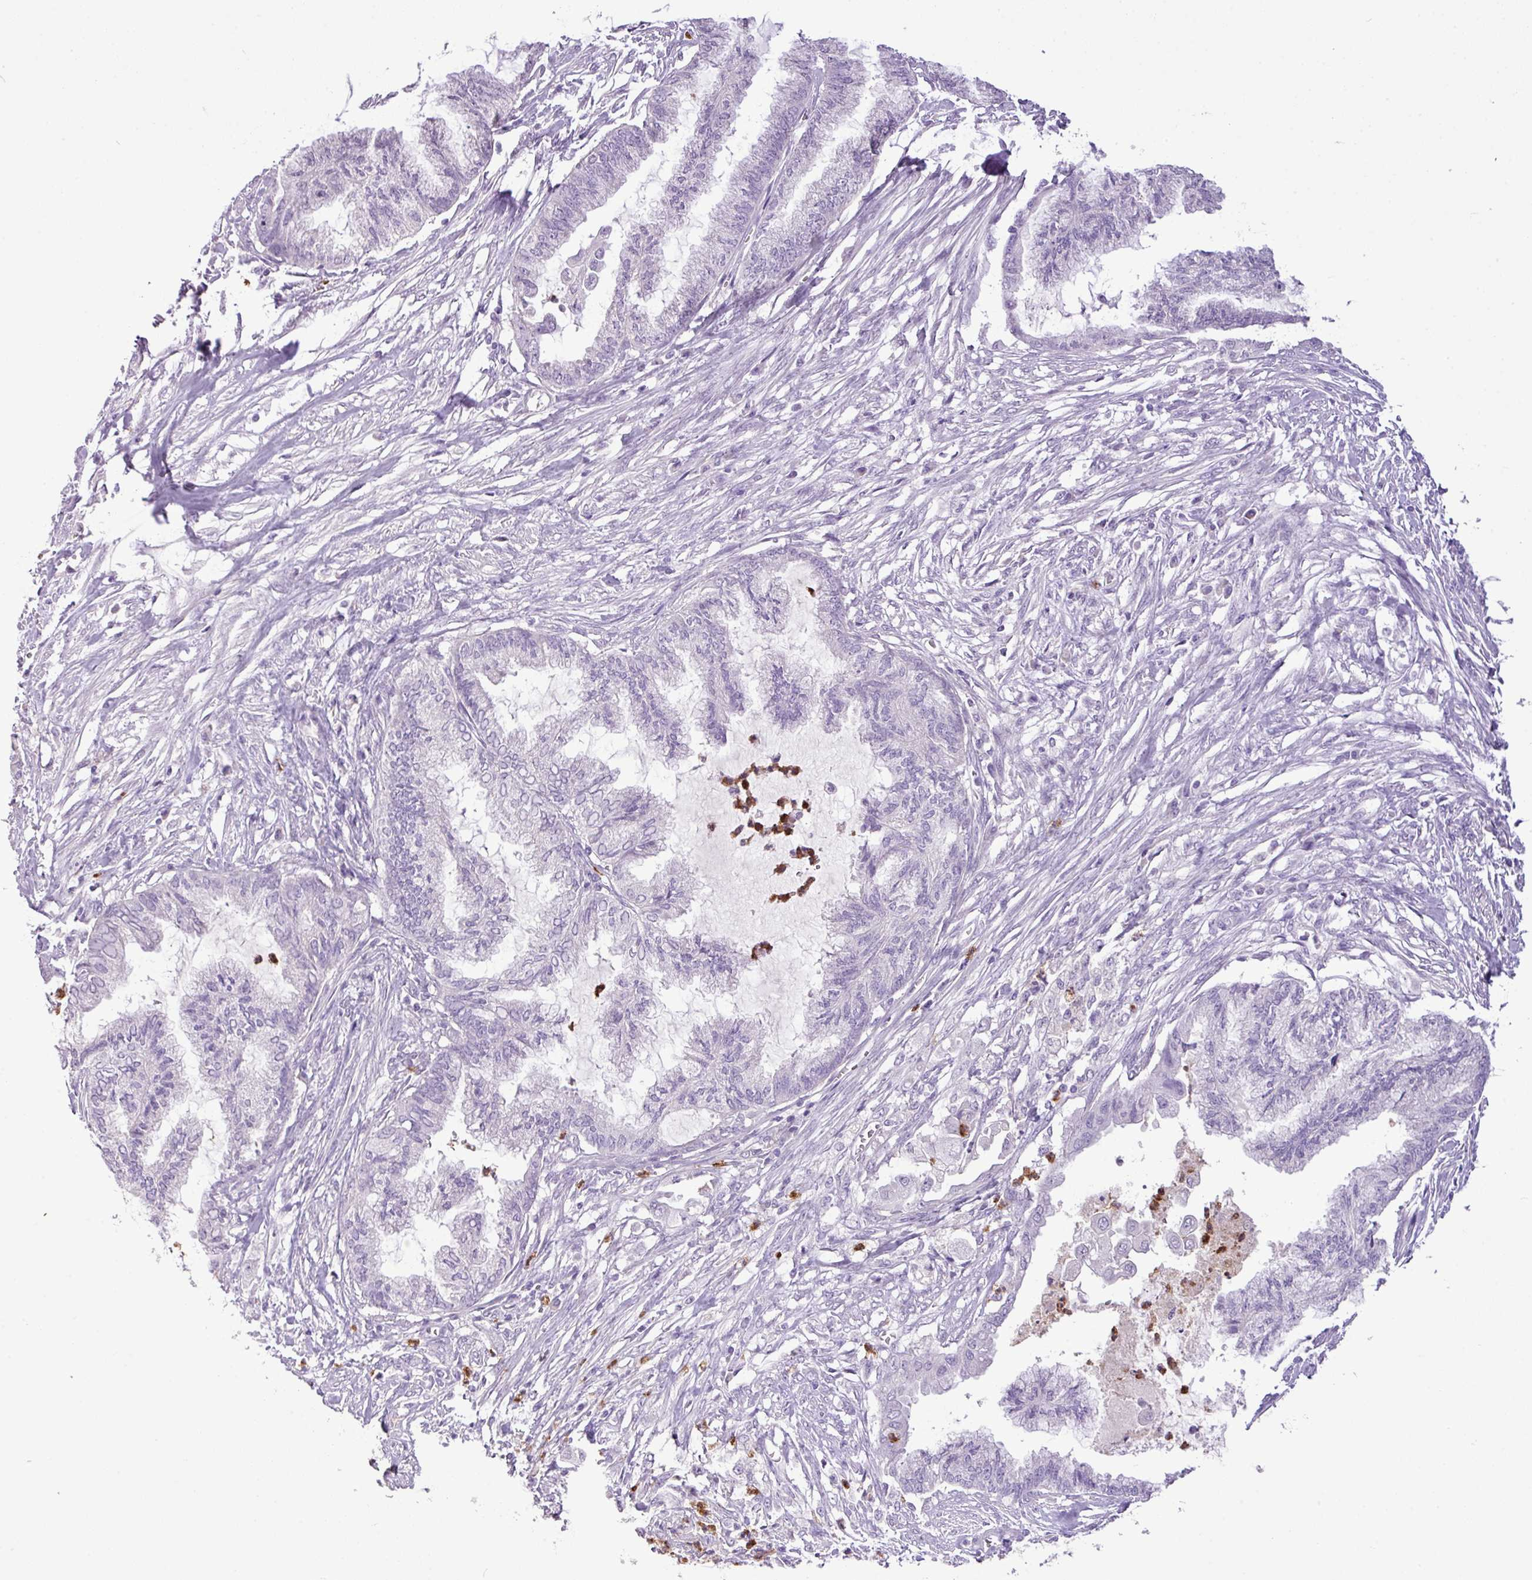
{"staining": {"intensity": "negative", "quantity": "none", "location": "none"}, "tissue": "endometrial cancer", "cell_type": "Tumor cells", "image_type": "cancer", "snomed": [{"axis": "morphology", "description": "Adenocarcinoma, NOS"}, {"axis": "topography", "description": "Endometrium"}], "caption": "This photomicrograph is of endometrial cancer (adenocarcinoma) stained with immunohistochemistry to label a protein in brown with the nuclei are counter-stained blue. There is no expression in tumor cells.", "gene": "HTR3E", "patient": {"sex": "female", "age": 86}}